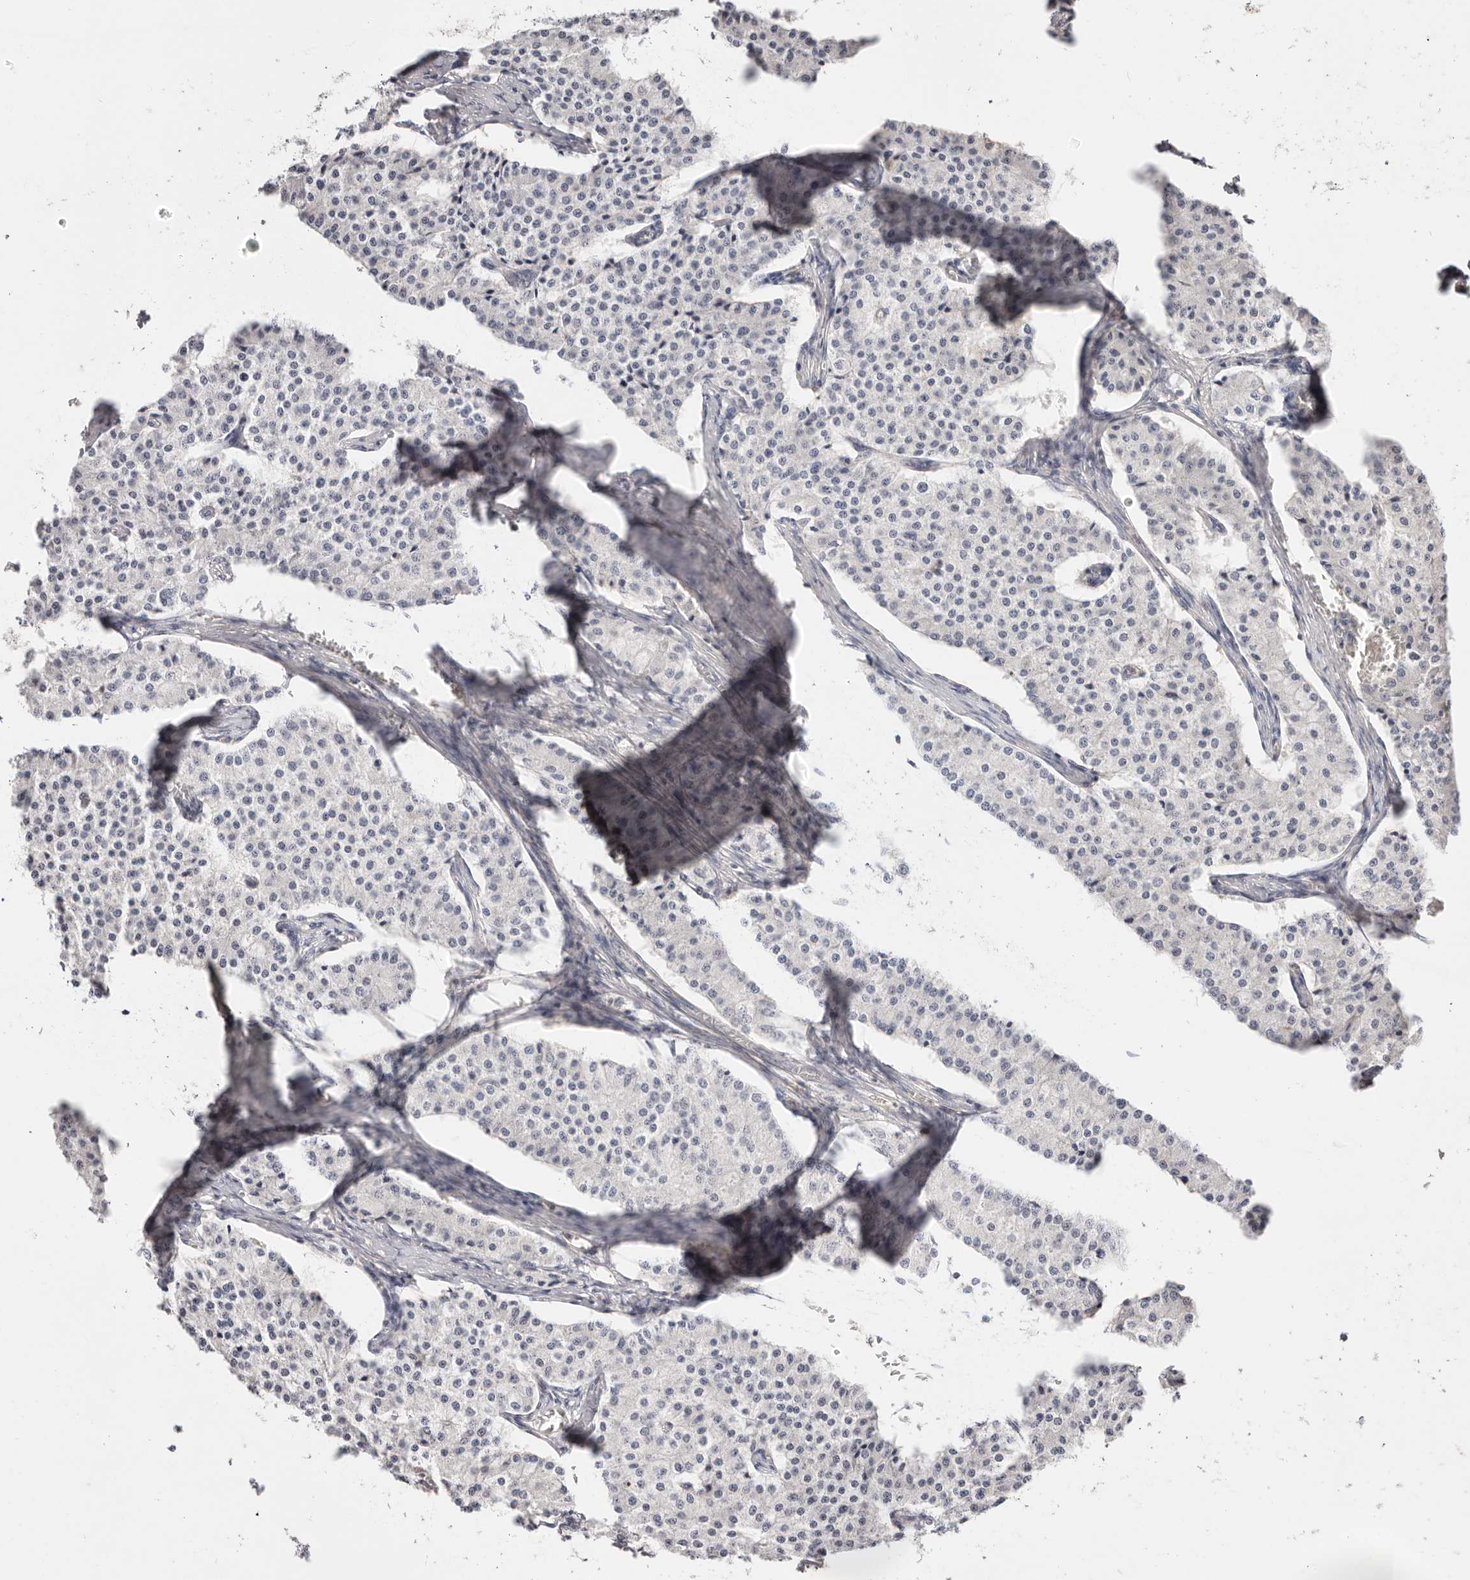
{"staining": {"intensity": "negative", "quantity": "none", "location": "none"}, "tissue": "carcinoid", "cell_type": "Tumor cells", "image_type": "cancer", "snomed": [{"axis": "morphology", "description": "Carcinoid, malignant, NOS"}, {"axis": "topography", "description": "Colon"}], "caption": "Human carcinoid (malignant) stained for a protein using IHC exhibits no staining in tumor cells.", "gene": "SLC35B2", "patient": {"sex": "female", "age": 52}}